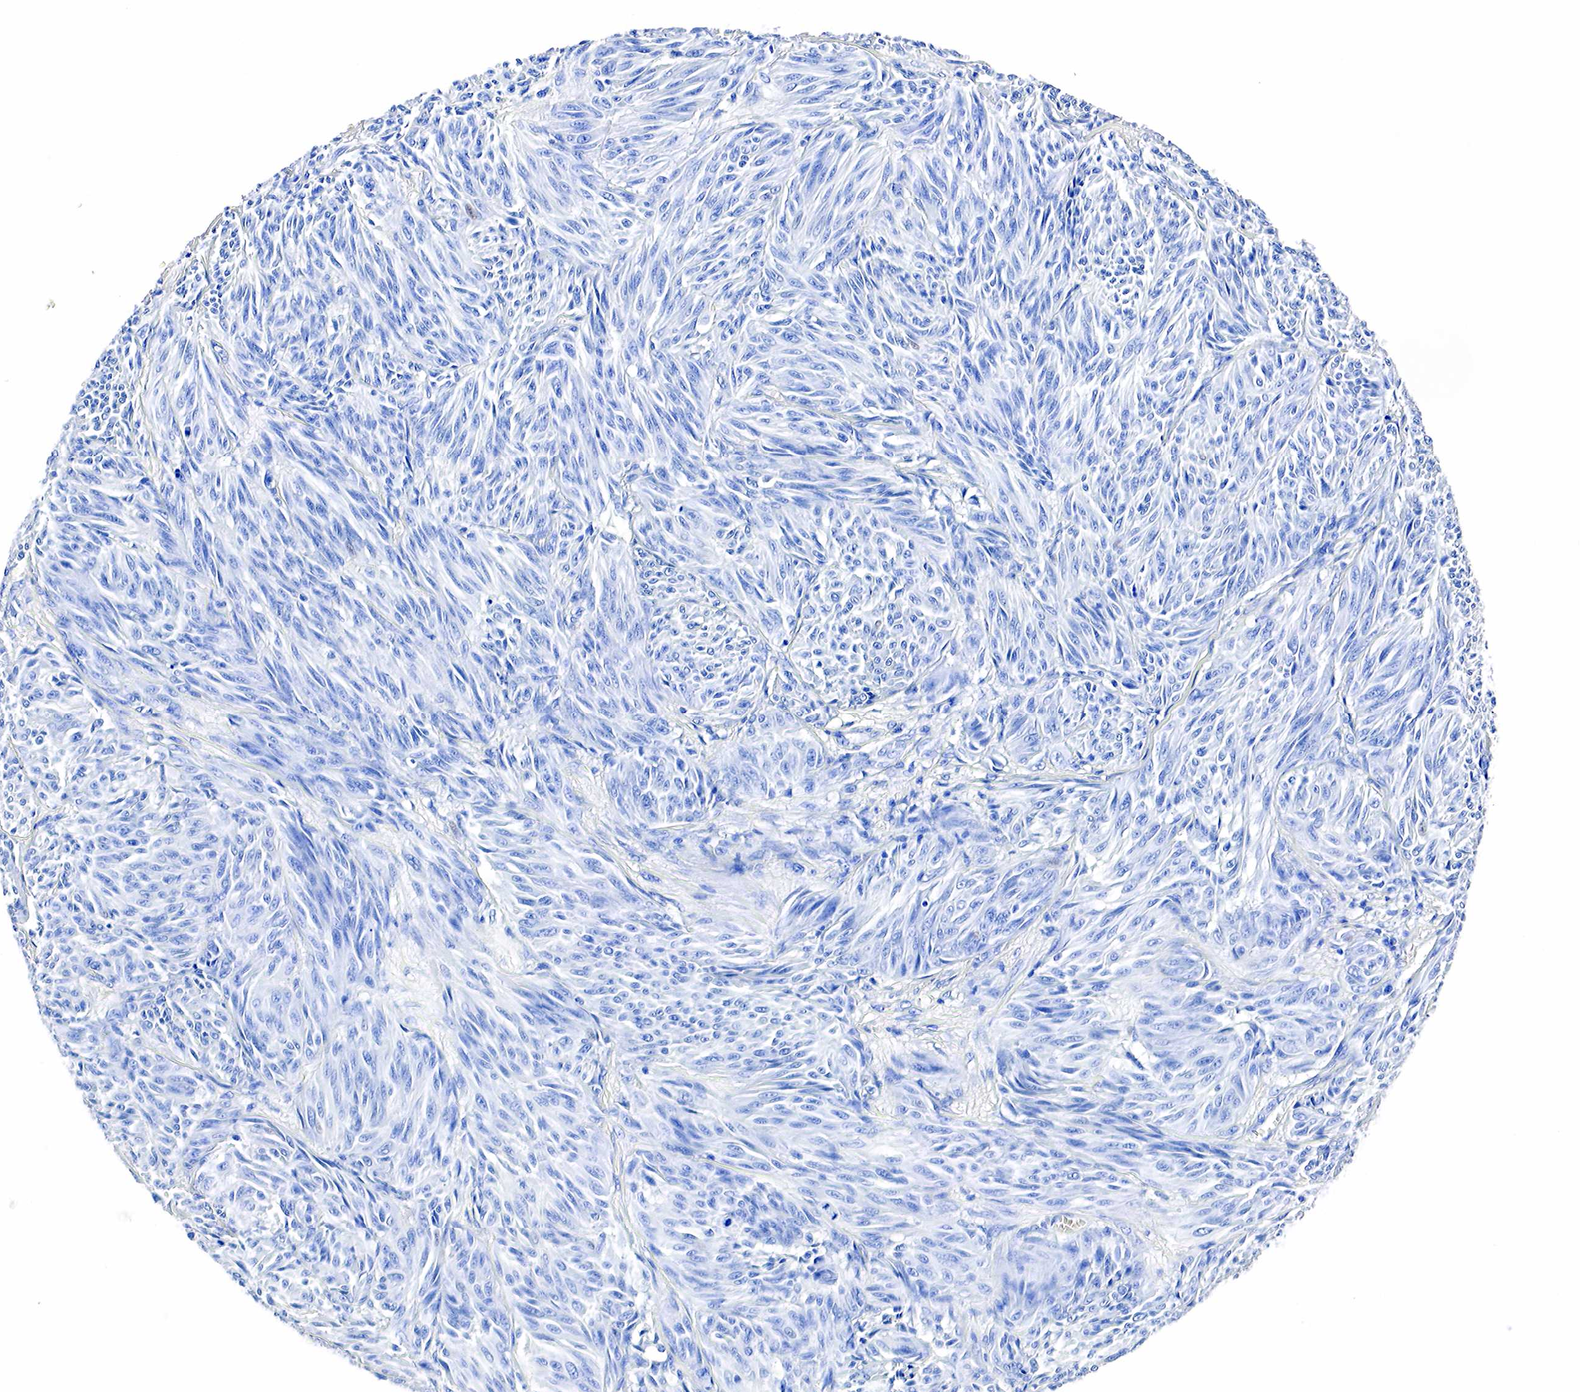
{"staining": {"intensity": "negative", "quantity": "none", "location": "none"}, "tissue": "melanoma", "cell_type": "Tumor cells", "image_type": "cancer", "snomed": [{"axis": "morphology", "description": "Malignant melanoma, NOS"}, {"axis": "topography", "description": "Skin"}], "caption": "The IHC image has no significant positivity in tumor cells of melanoma tissue. (DAB IHC visualized using brightfield microscopy, high magnification).", "gene": "ACP3", "patient": {"sex": "male", "age": 54}}